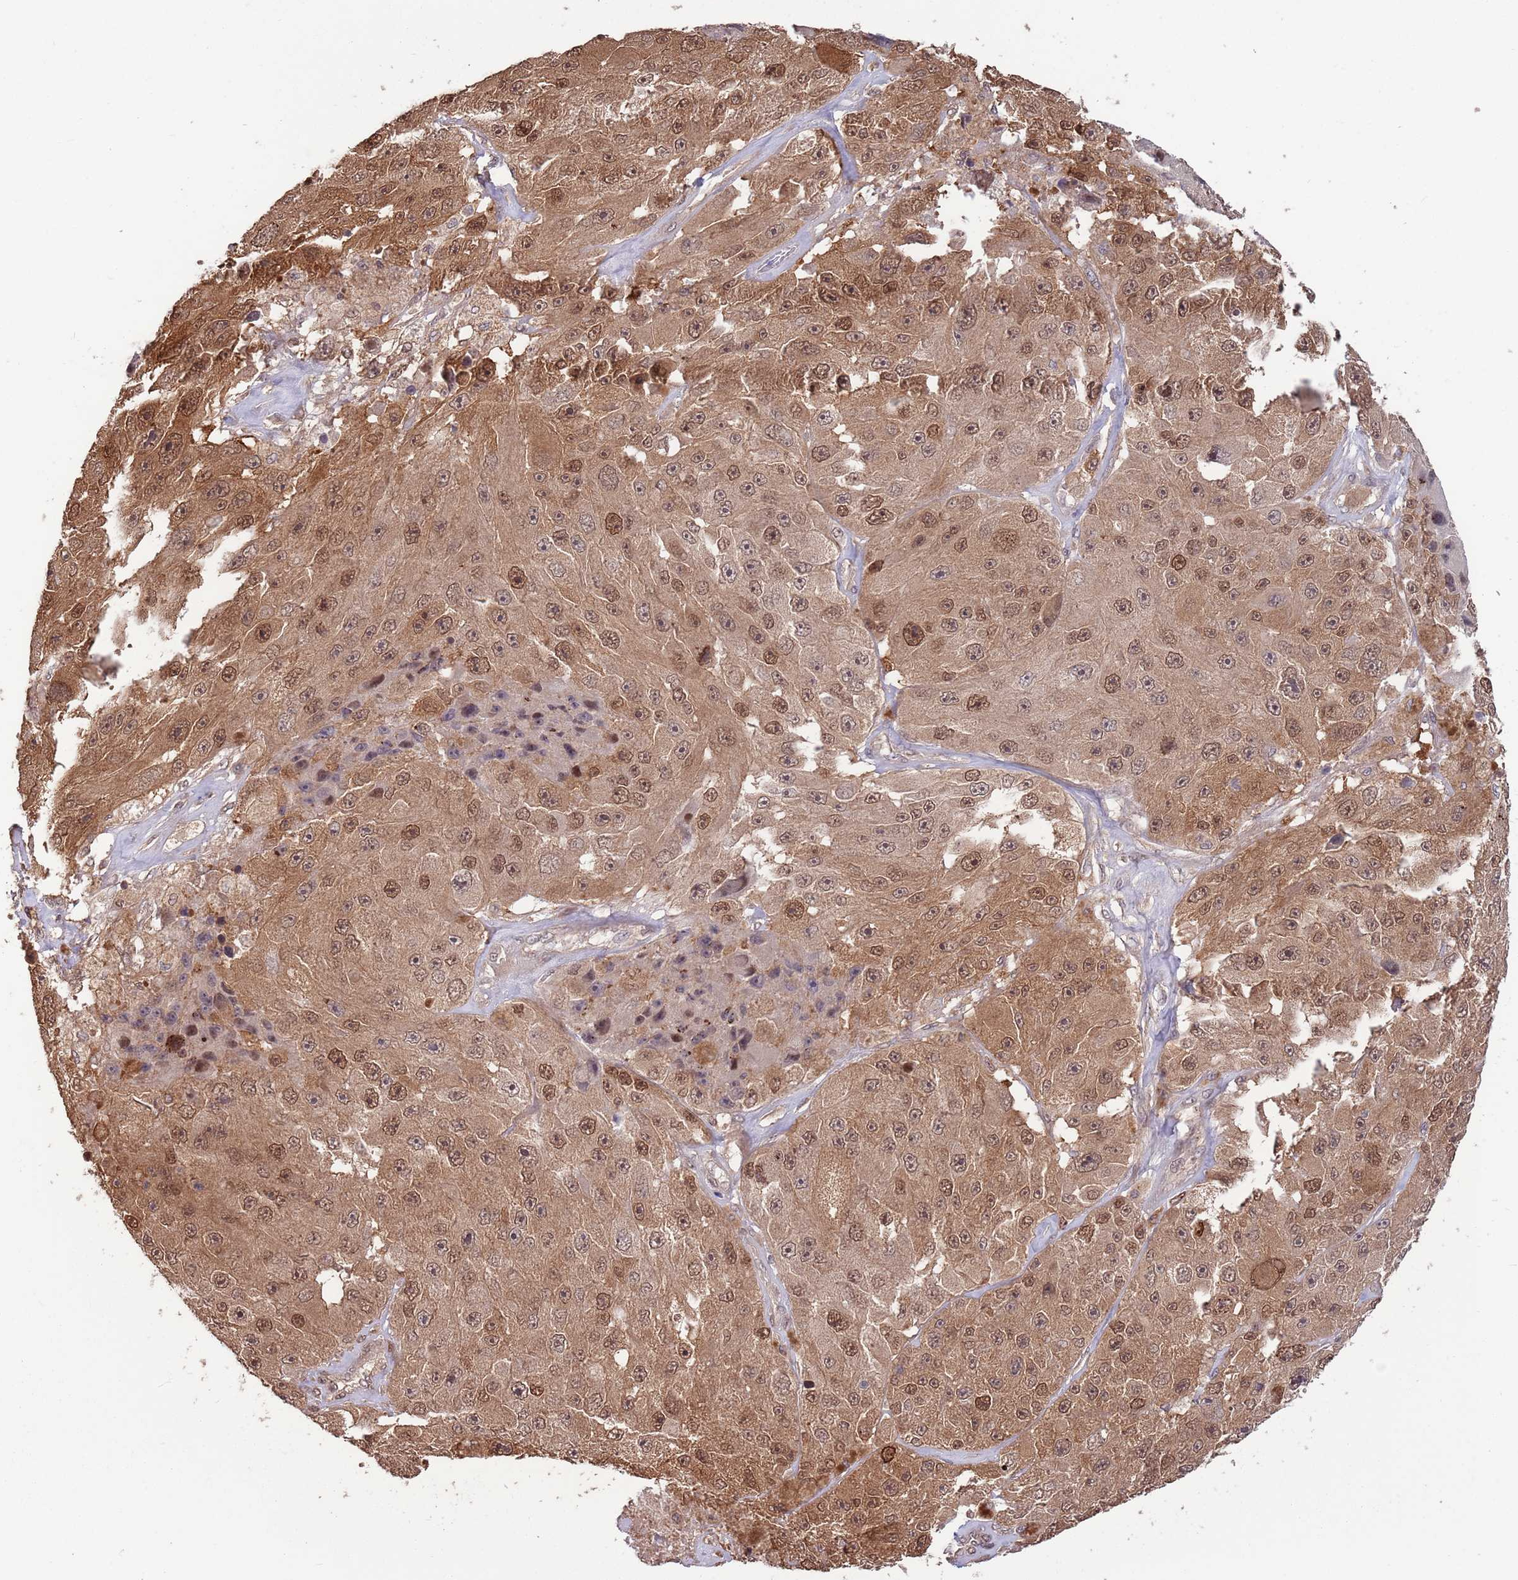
{"staining": {"intensity": "moderate", "quantity": ">75%", "location": "cytoplasmic/membranous,nuclear"}, "tissue": "melanoma", "cell_type": "Tumor cells", "image_type": "cancer", "snomed": [{"axis": "morphology", "description": "Malignant melanoma, Metastatic site"}, {"axis": "topography", "description": "Lymph node"}], "caption": "Tumor cells display medium levels of moderate cytoplasmic/membranous and nuclear staining in approximately >75% of cells in melanoma. (DAB = brown stain, brightfield microscopy at high magnification).", "gene": "SALL1", "patient": {"sex": "male", "age": 62}}